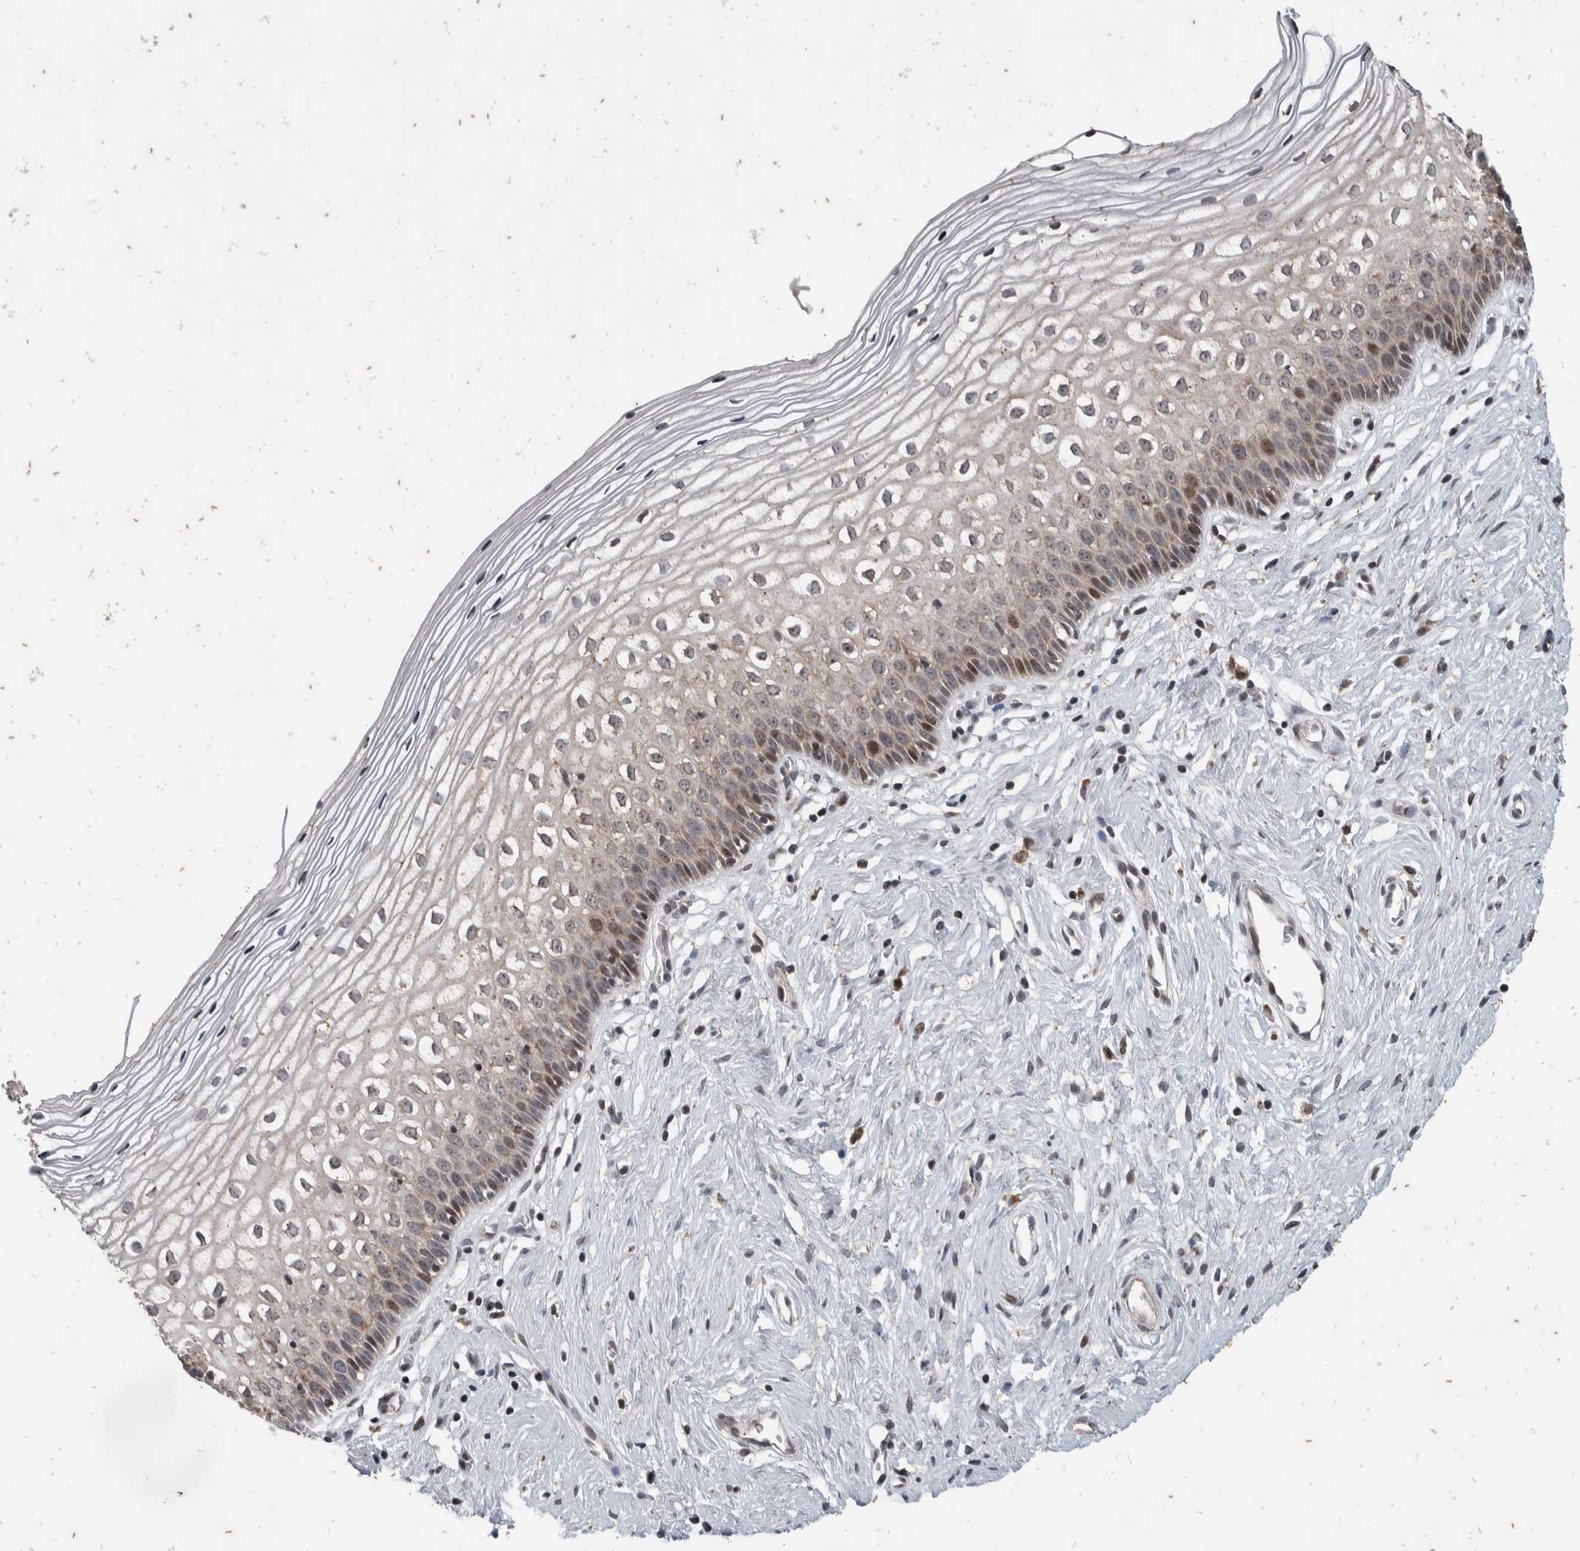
{"staining": {"intensity": "moderate", "quantity": "<25%", "location": "nuclear"}, "tissue": "cervix", "cell_type": "Squamous epithelial cells", "image_type": "normal", "snomed": [{"axis": "morphology", "description": "Normal tissue, NOS"}, {"axis": "topography", "description": "Cervix"}], "caption": "Squamous epithelial cells display low levels of moderate nuclear positivity in about <25% of cells in normal human cervix.", "gene": "ATXN7L1", "patient": {"sex": "female", "age": 27}}